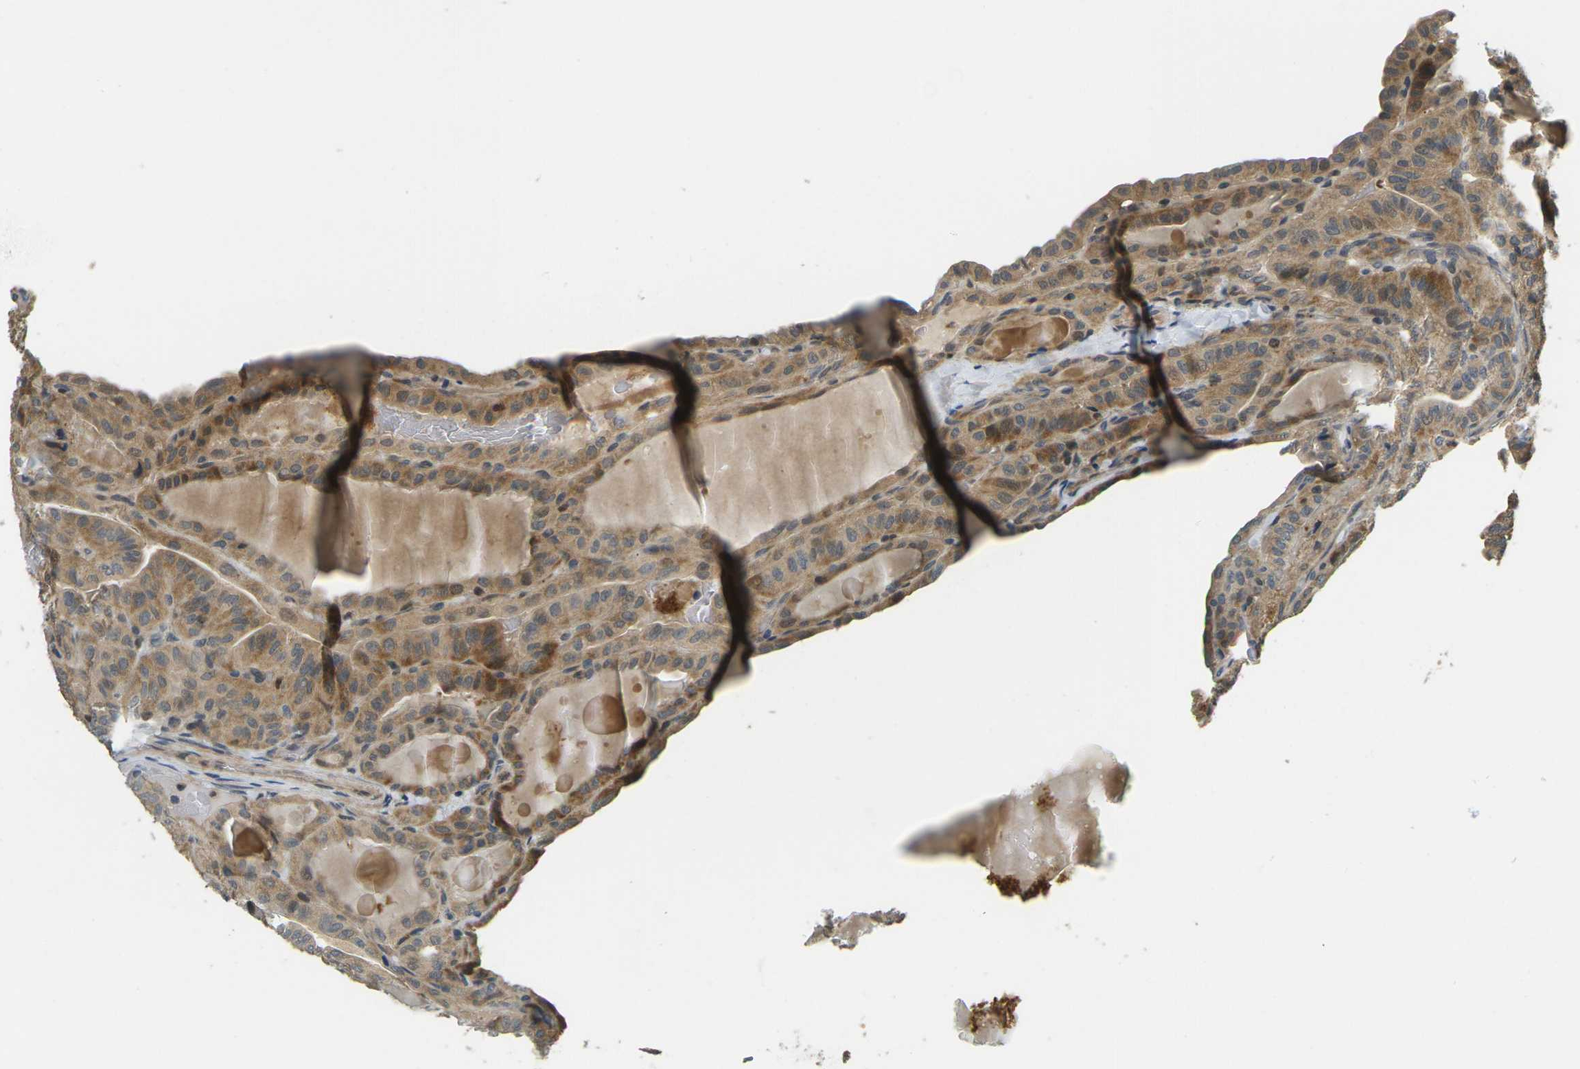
{"staining": {"intensity": "moderate", "quantity": ">75%", "location": "cytoplasmic/membranous"}, "tissue": "thyroid cancer", "cell_type": "Tumor cells", "image_type": "cancer", "snomed": [{"axis": "morphology", "description": "Papillary adenocarcinoma, NOS"}, {"axis": "topography", "description": "Thyroid gland"}], "caption": "Thyroid cancer tissue displays moderate cytoplasmic/membranous expression in about >75% of tumor cells", "gene": "KLHL8", "patient": {"sex": "male", "age": 77}}